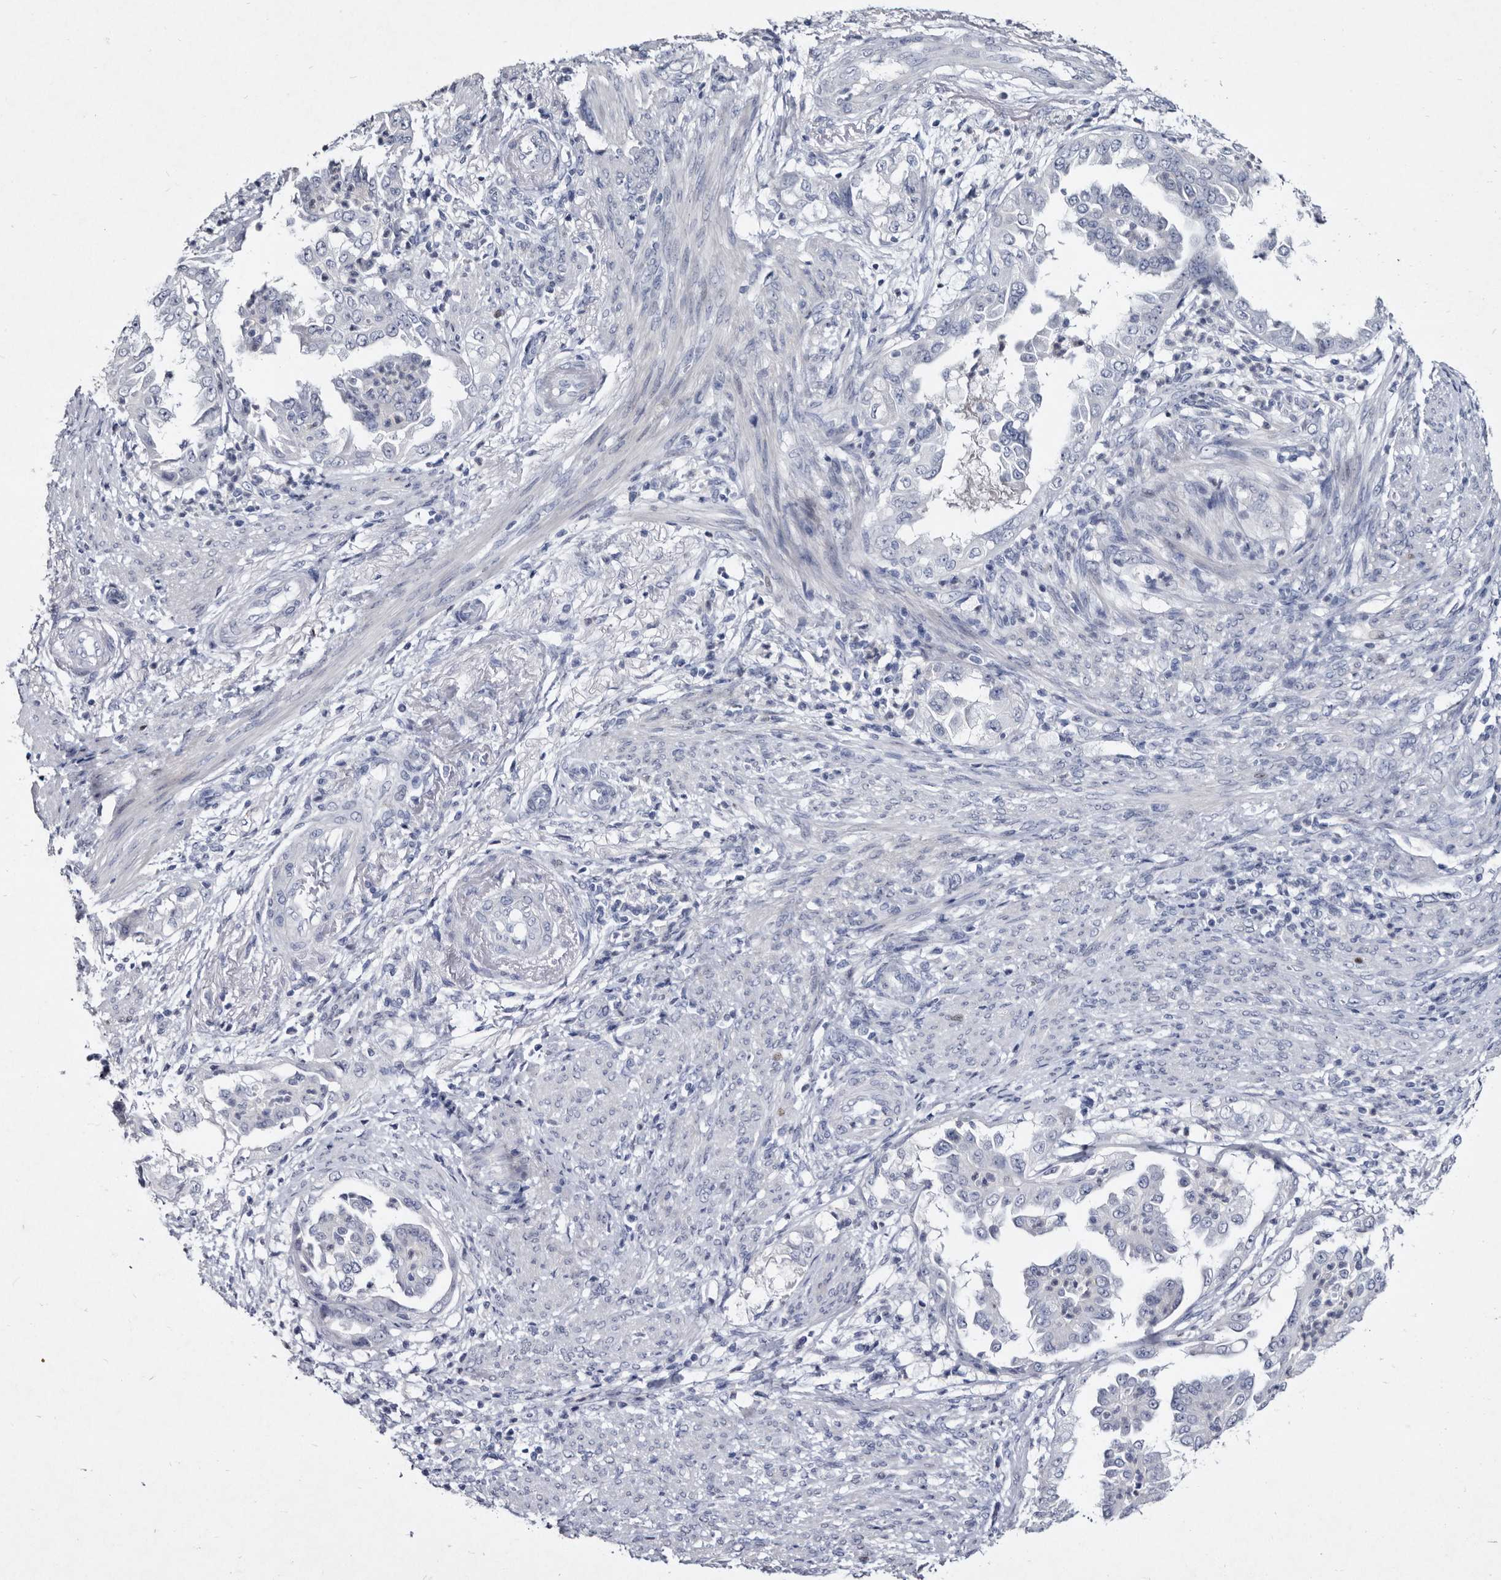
{"staining": {"intensity": "negative", "quantity": "none", "location": "none"}, "tissue": "endometrial cancer", "cell_type": "Tumor cells", "image_type": "cancer", "snomed": [{"axis": "morphology", "description": "Adenocarcinoma, NOS"}, {"axis": "topography", "description": "Endometrium"}], "caption": "Micrograph shows no significant protein expression in tumor cells of endometrial adenocarcinoma.", "gene": "SERPINB8", "patient": {"sex": "female", "age": 85}}